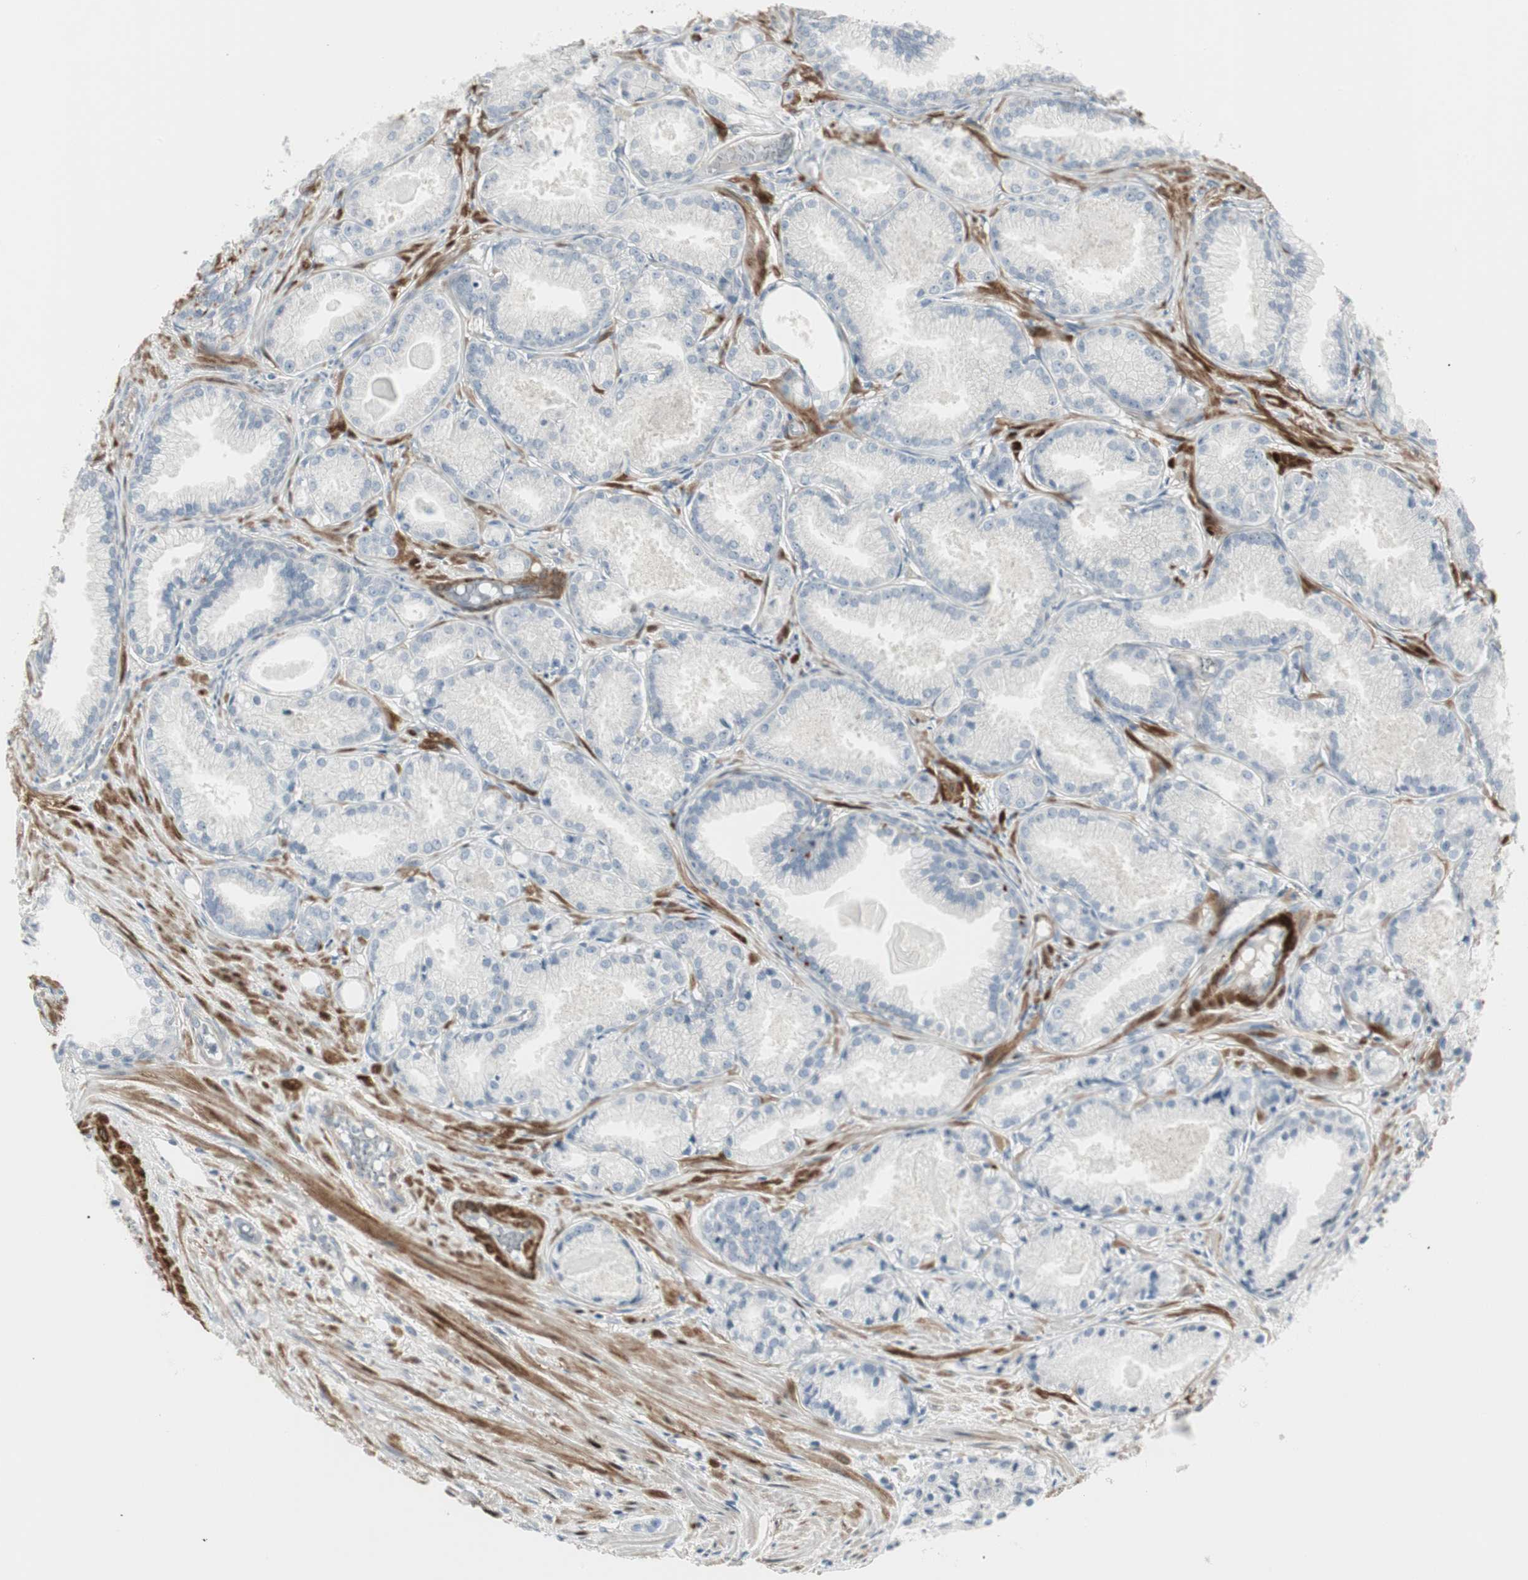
{"staining": {"intensity": "negative", "quantity": "none", "location": "none"}, "tissue": "prostate cancer", "cell_type": "Tumor cells", "image_type": "cancer", "snomed": [{"axis": "morphology", "description": "Adenocarcinoma, Low grade"}, {"axis": "topography", "description": "Prostate"}], "caption": "Immunohistochemistry (IHC) micrograph of human adenocarcinoma (low-grade) (prostate) stained for a protein (brown), which displays no positivity in tumor cells.", "gene": "DMPK", "patient": {"sex": "male", "age": 72}}